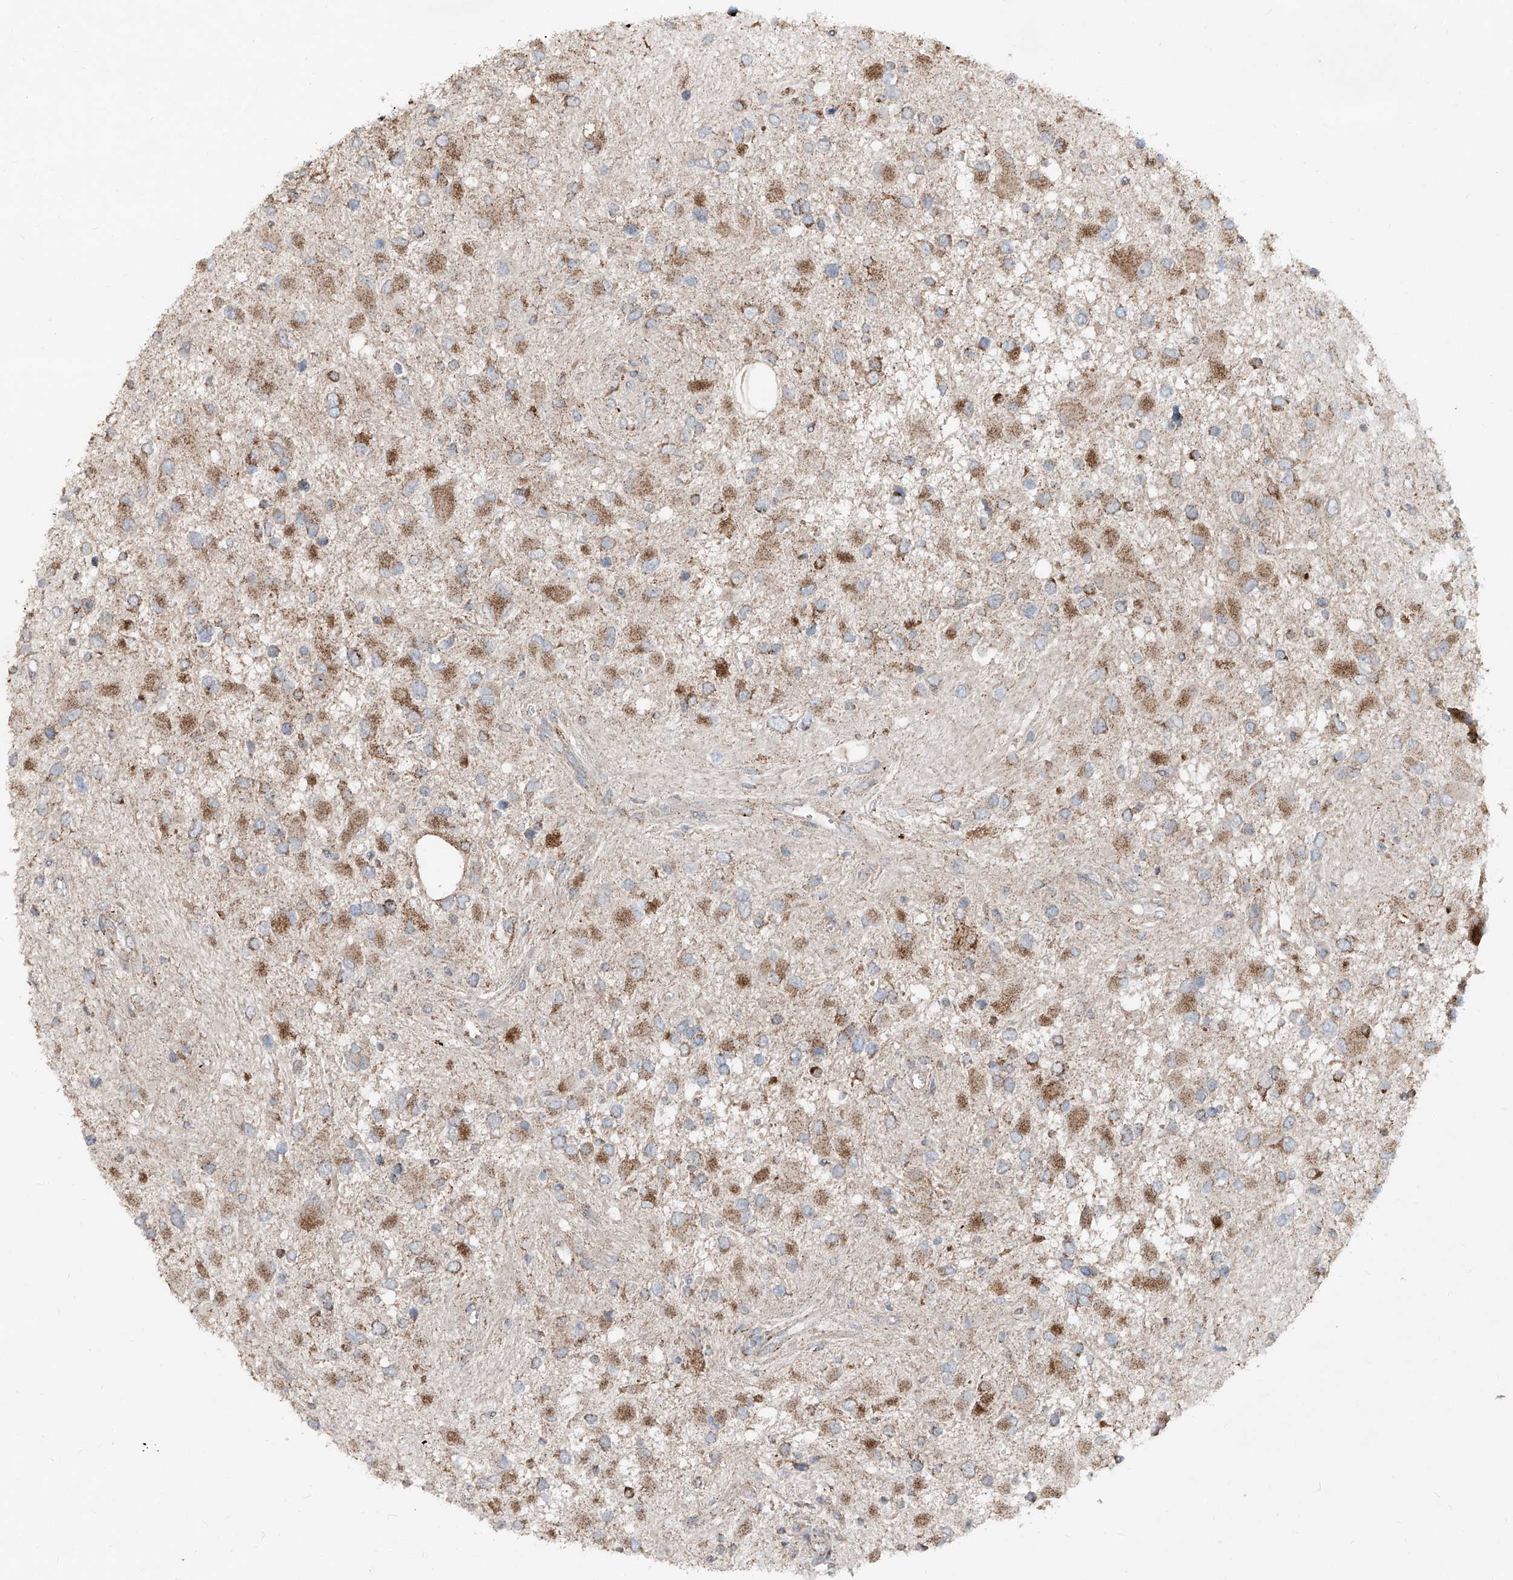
{"staining": {"intensity": "moderate", "quantity": ">75%", "location": "cytoplasmic/membranous"}, "tissue": "glioma", "cell_type": "Tumor cells", "image_type": "cancer", "snomed": [{"axis": "morphology", "description": "Glioma, malignant, High grade"}, {"axis": "topography", "description": "Brain"}], "caption": "Protein expression analysis of malignant glioma (high-grade) displays moderate cytoplasmic/membranous staining in about >75% of tumor cells. The staining was performed using DAB (3,3'-diaminobenzidine), with brown indicating positive protein expression. Nuclei are stained blue with hematoxylin.", "gene": "ABCD3", "patient": {"sex": "male", "age": 53}}